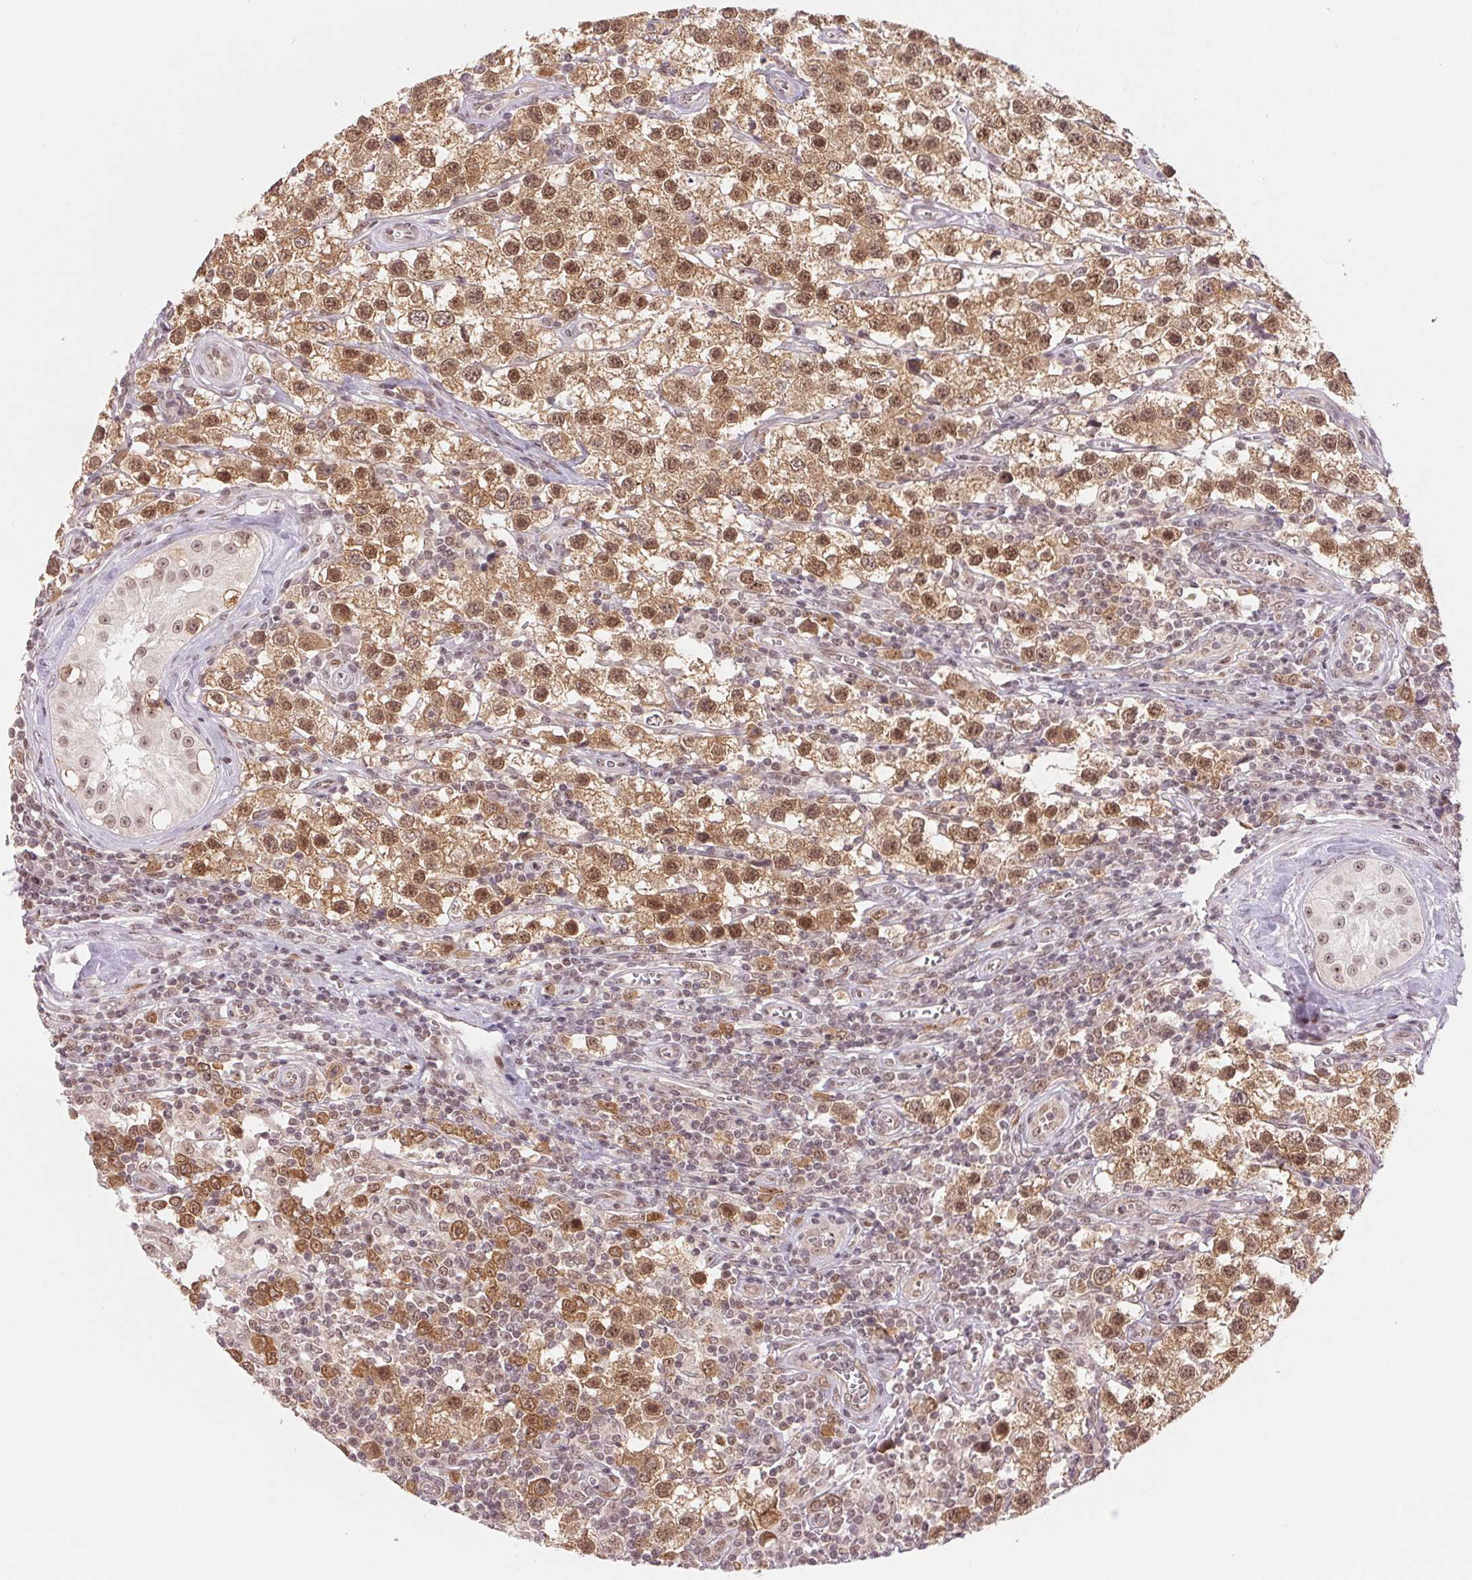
{"staining": {"intensity": "moderate", "quantity": ">75%", "location": "cytoplasmic/membranous,nuclear"}, "tissue": "testis cancer", "cell_type": "Tumor cells", "image_type": "cancer", "snomed": [{"axis": "morphology", "description": "Seminoma, NOS"}, {"axis": "topography", "description": "Testis"}], "caption": "Seminoma (testis) stained with a protein marker displays moderate staining in tumor cells.", "gene": "DNAJB6", "patient": {"sex": "male", "age": 34}}